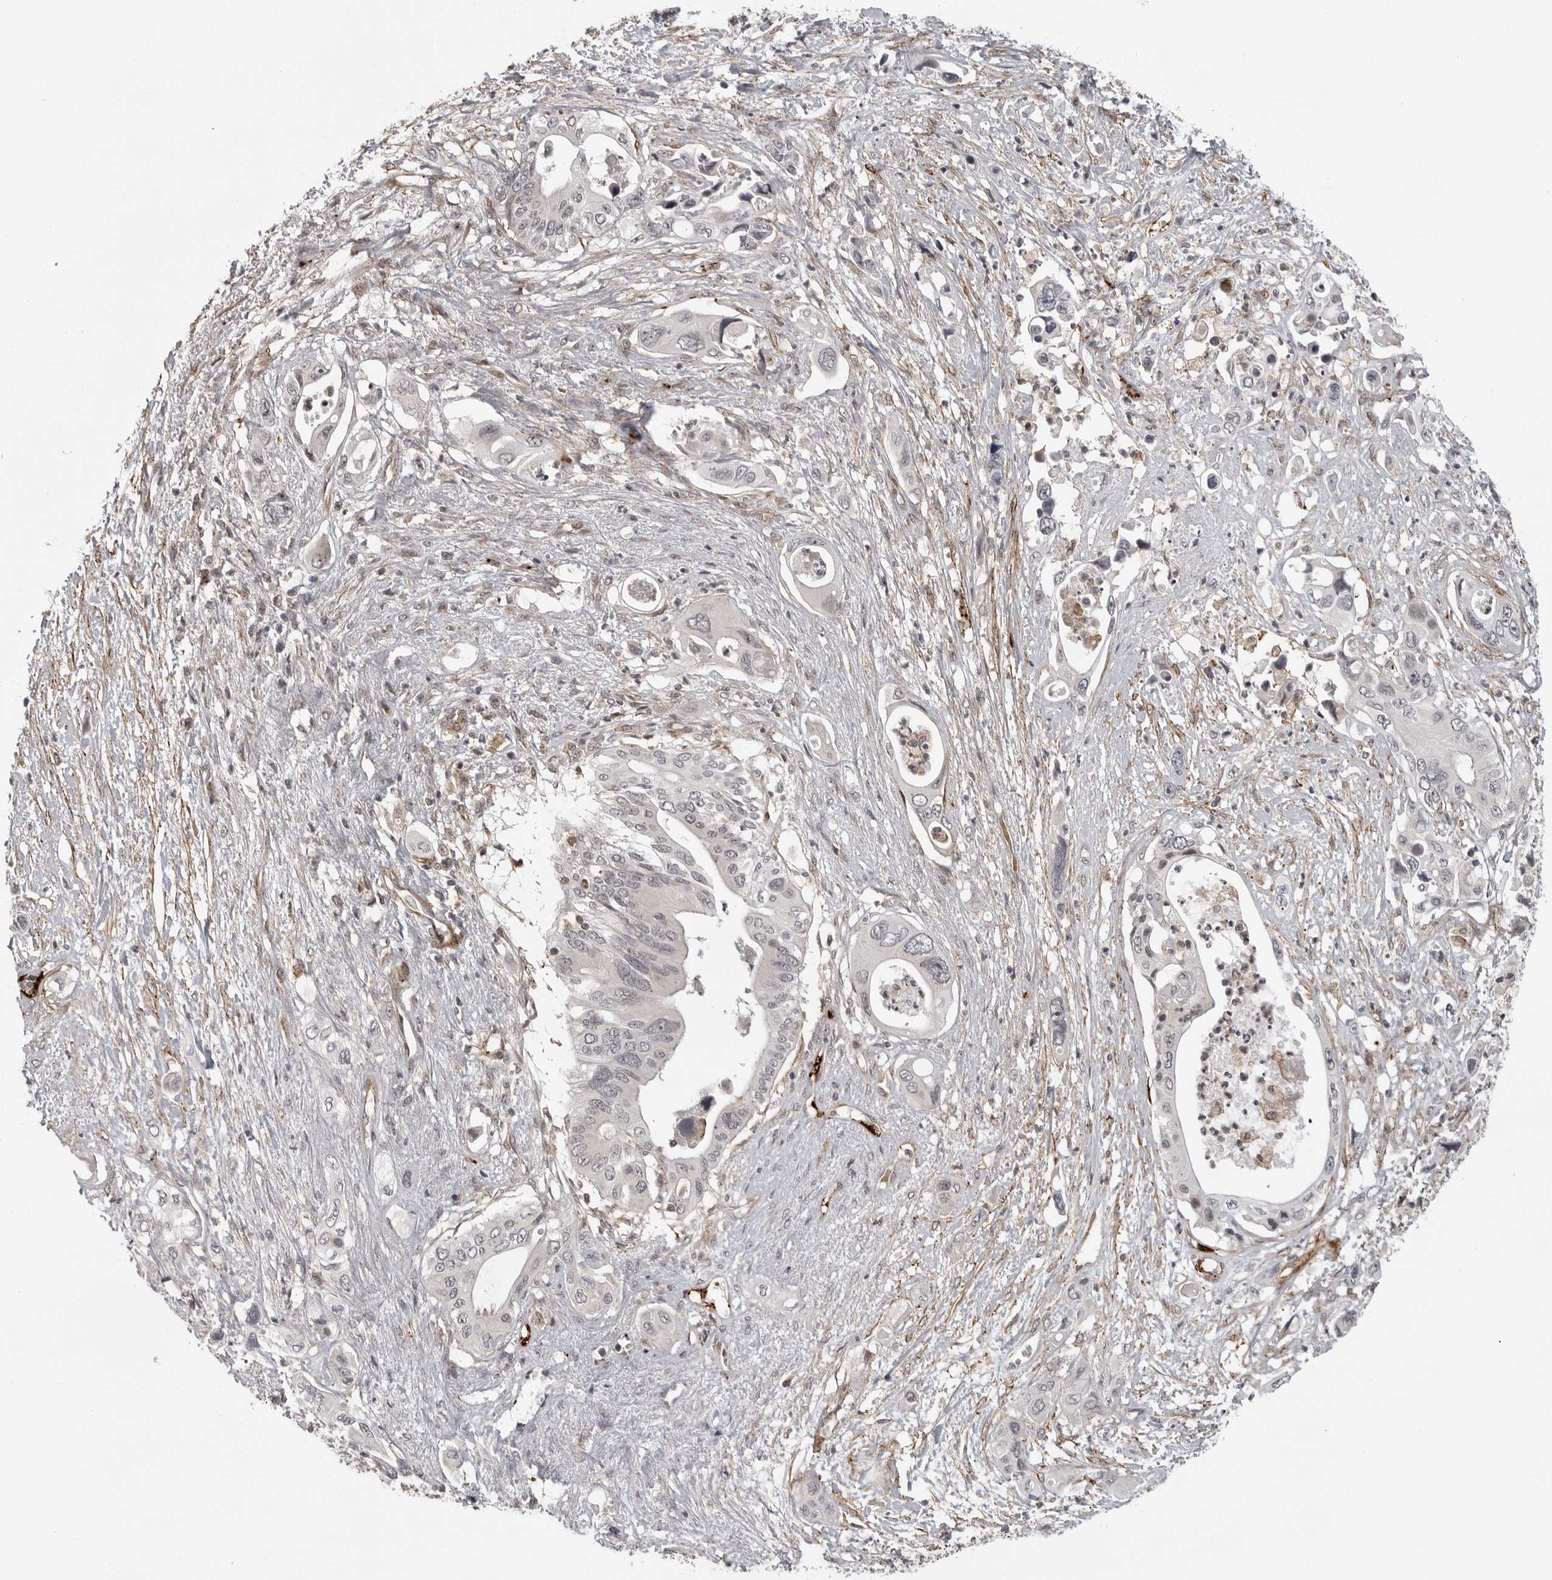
{"staining": {"intensity": "negative", "quantity": "none", "location": "none"}, "tissue": "pancreatic cancer", "cell_type": "Tumor cells", "image_type": "cancer", "snomed": [{"axis": "morphology", "description": "Adenocarcinoma, NOS"}, {"axis": "topography", "description": "Pancreas"}], "caption": "Photomicrograph shows no protein expression in tumor cells of adenocarcinoma (pancreatic) tissue.", "gene": "TUT4", "patient": {"sex": "male", "age": 66}}